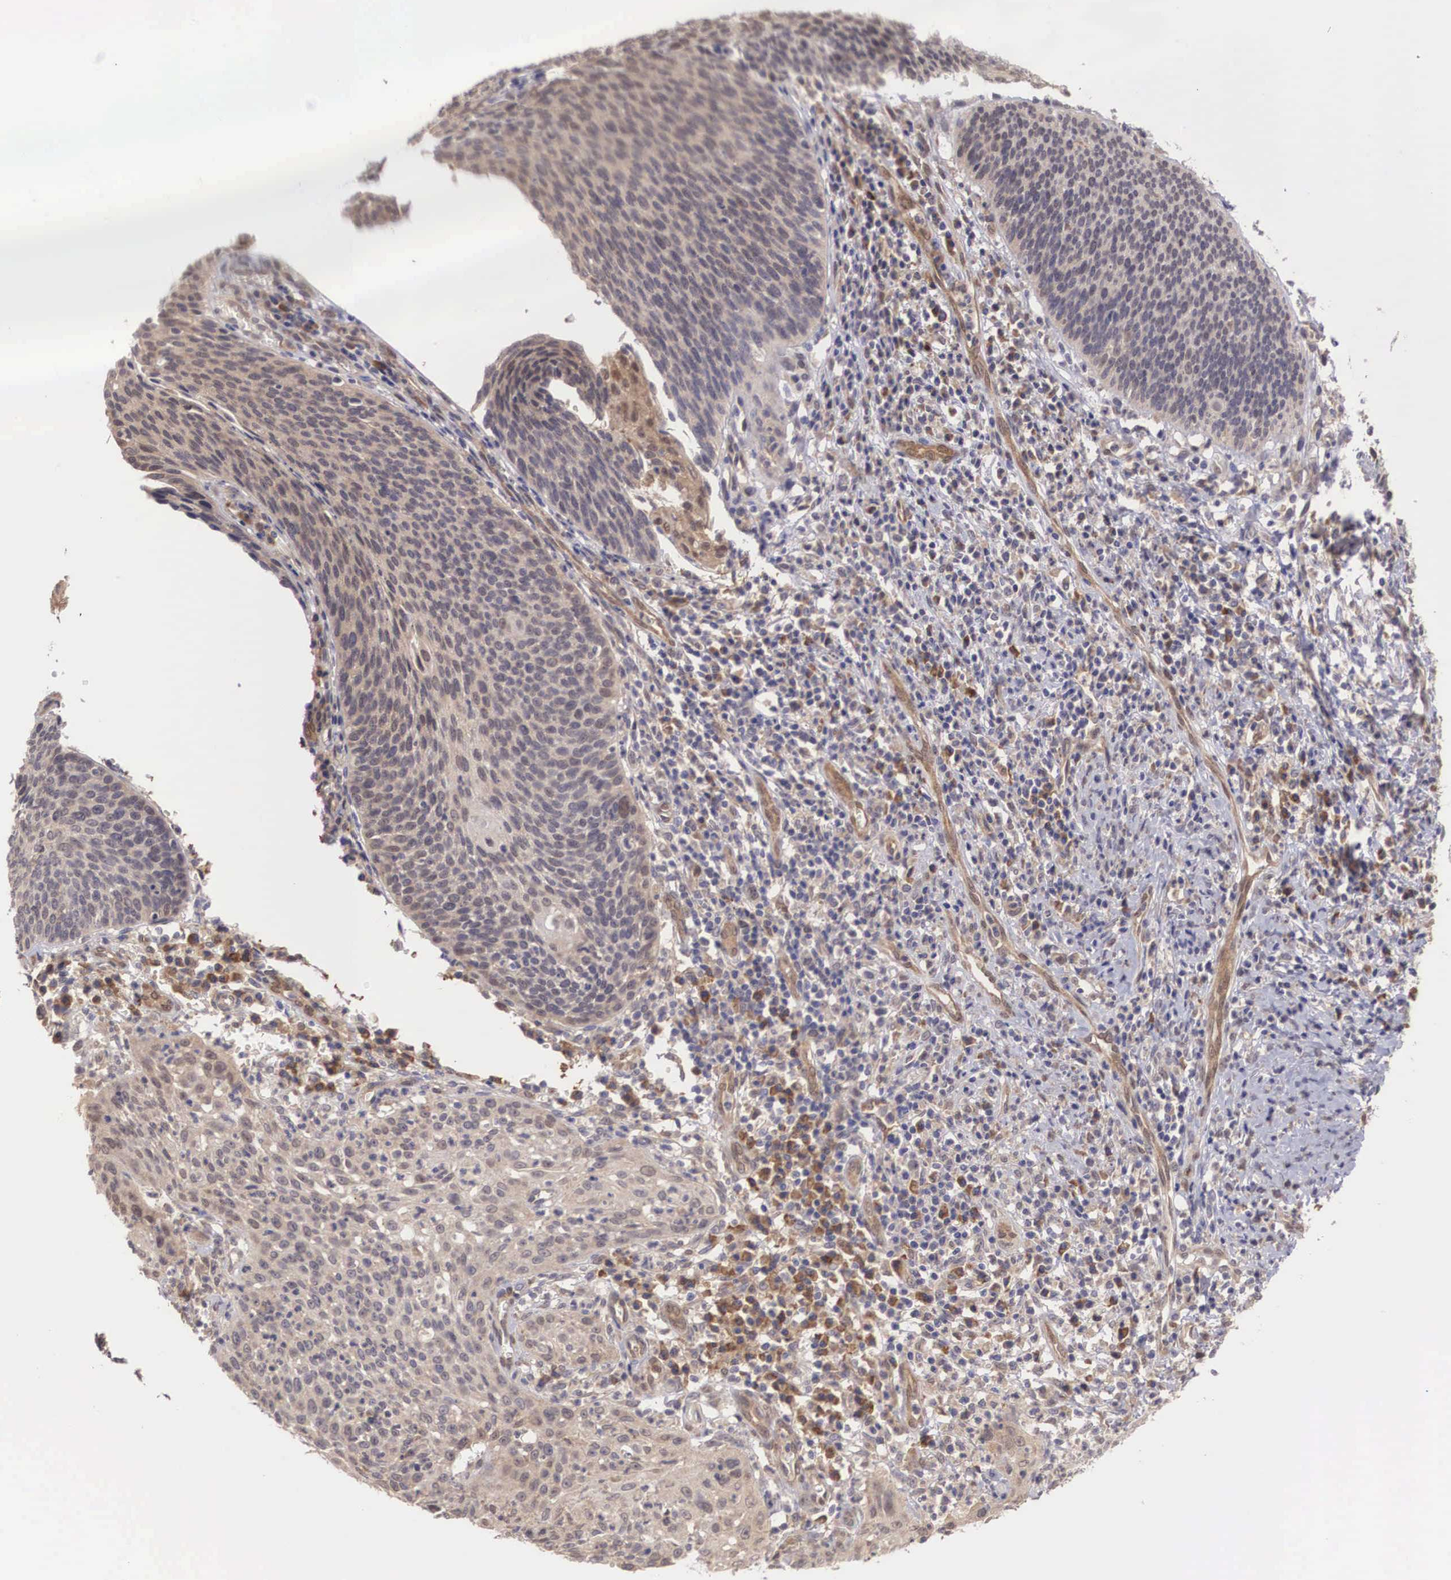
{"staining": {"intensity": "weak", "quantity": ">75%", "location": "cytoplasmic/membranous"}, "tissue": "cervical cancer", "cell_type": "Tumor cells", "image_type": "cancer", "snomed": [{"axis": "morphology", "description": "Squamous cell carcinoma, NOS"}, {"axis": "topography", "description": "Cervix"}], "caption": "High-power microscopy captured an IHC histopathology image of cervical squamous cell carcinoma, revealing weak cytoplasmic/membranous positivity in about >75% of tumor cells.", "gene": "DNAJB7", "patient": {"sex": "female", "age": 41}}